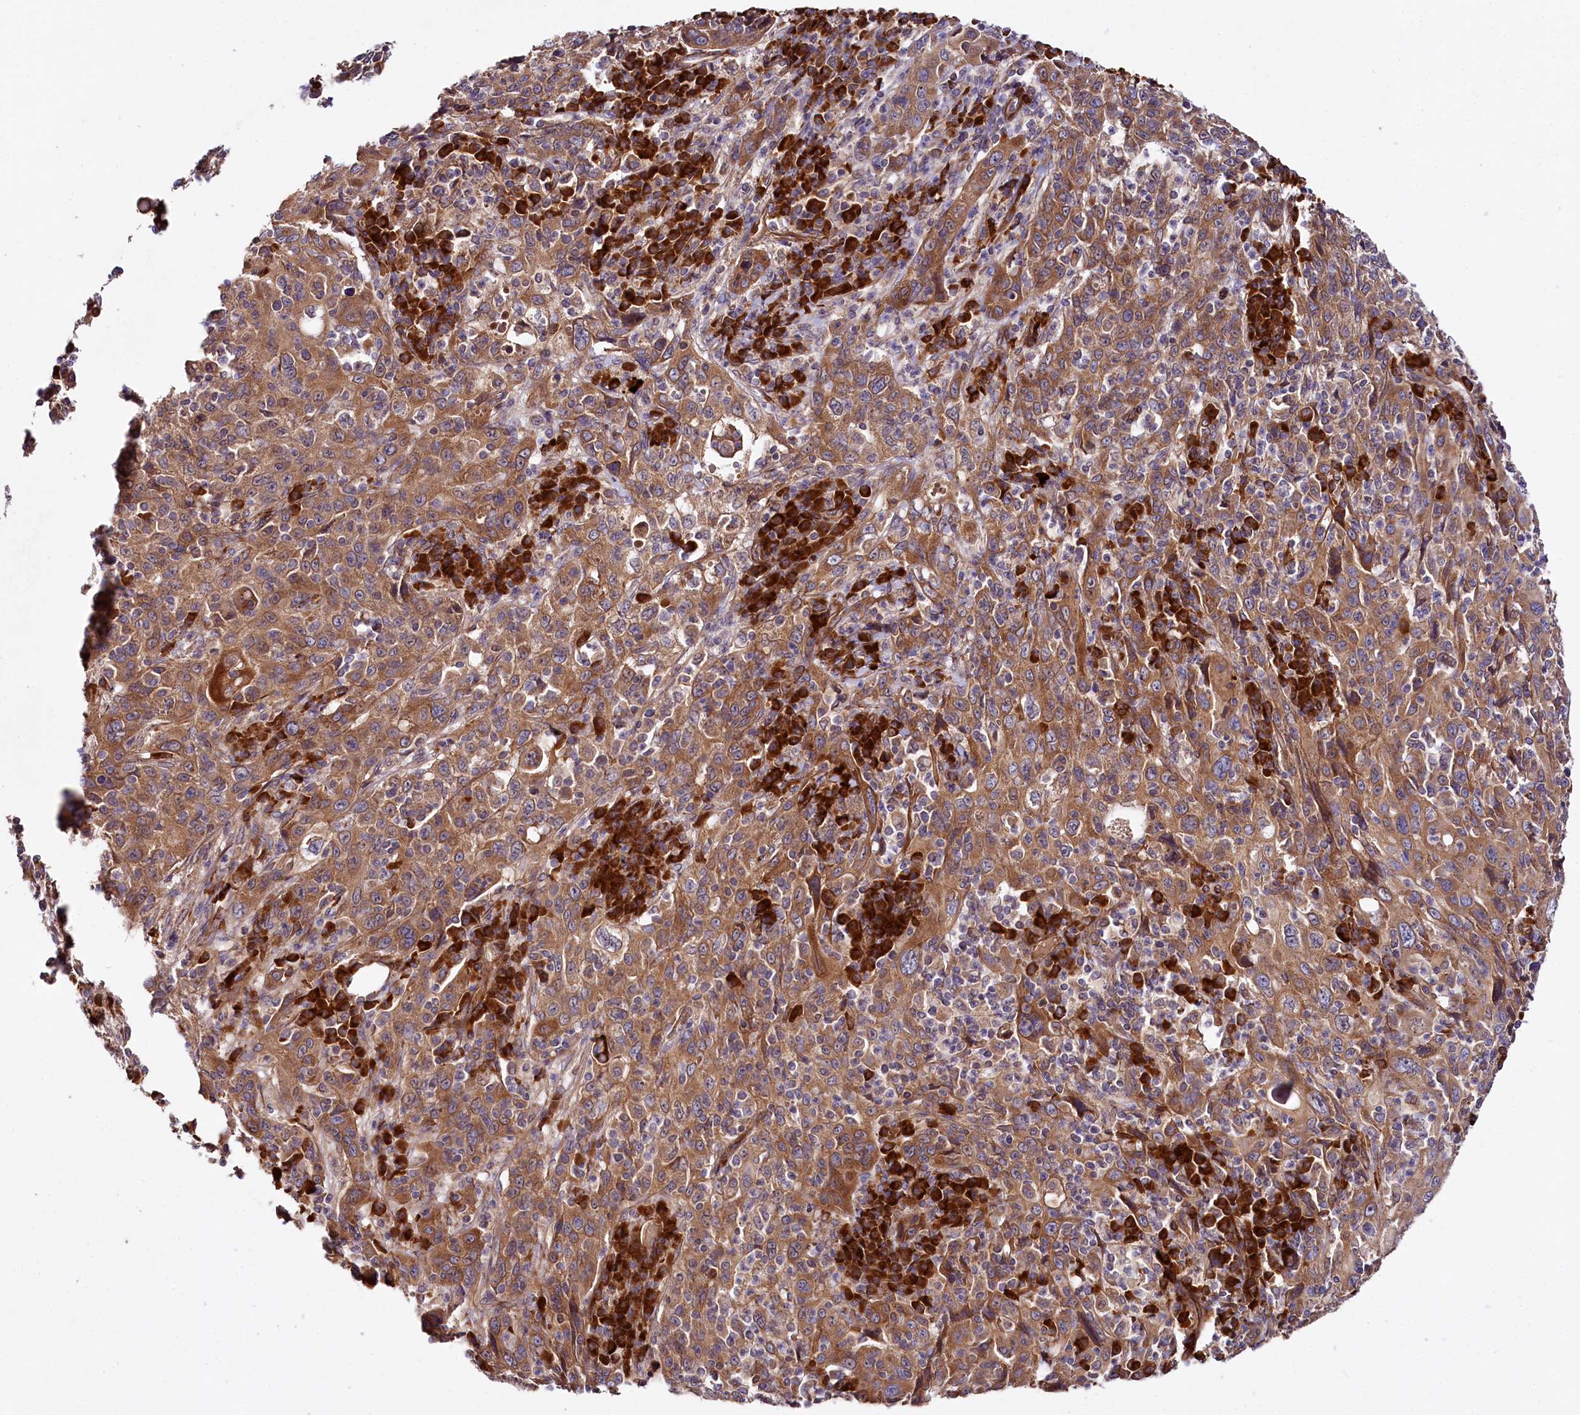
{"staining": {"intensity": "moderate", "quantity": ">75%", "location": "cytoplasmic/membranous"}, "tissue": "cervical cancer", "cell_type": "Tumor cells", "image_type": "cancer", "snomed": [{"axis": "morphology", "description": "Squamous cell carcinoma, NOS"}, {"axis": "topography", "description": "Cervix"}], "caption": "Immunohistochemical staining of cervical squamous cell carcinoma reveals medium levels of moderate cytoplasmic/membranous staining in about >75% of tumor cells. (IHC, brightfield microscopy, high magnification).", "gene": "SPATS2", "patient": {"sex": "female", "age": 46}}